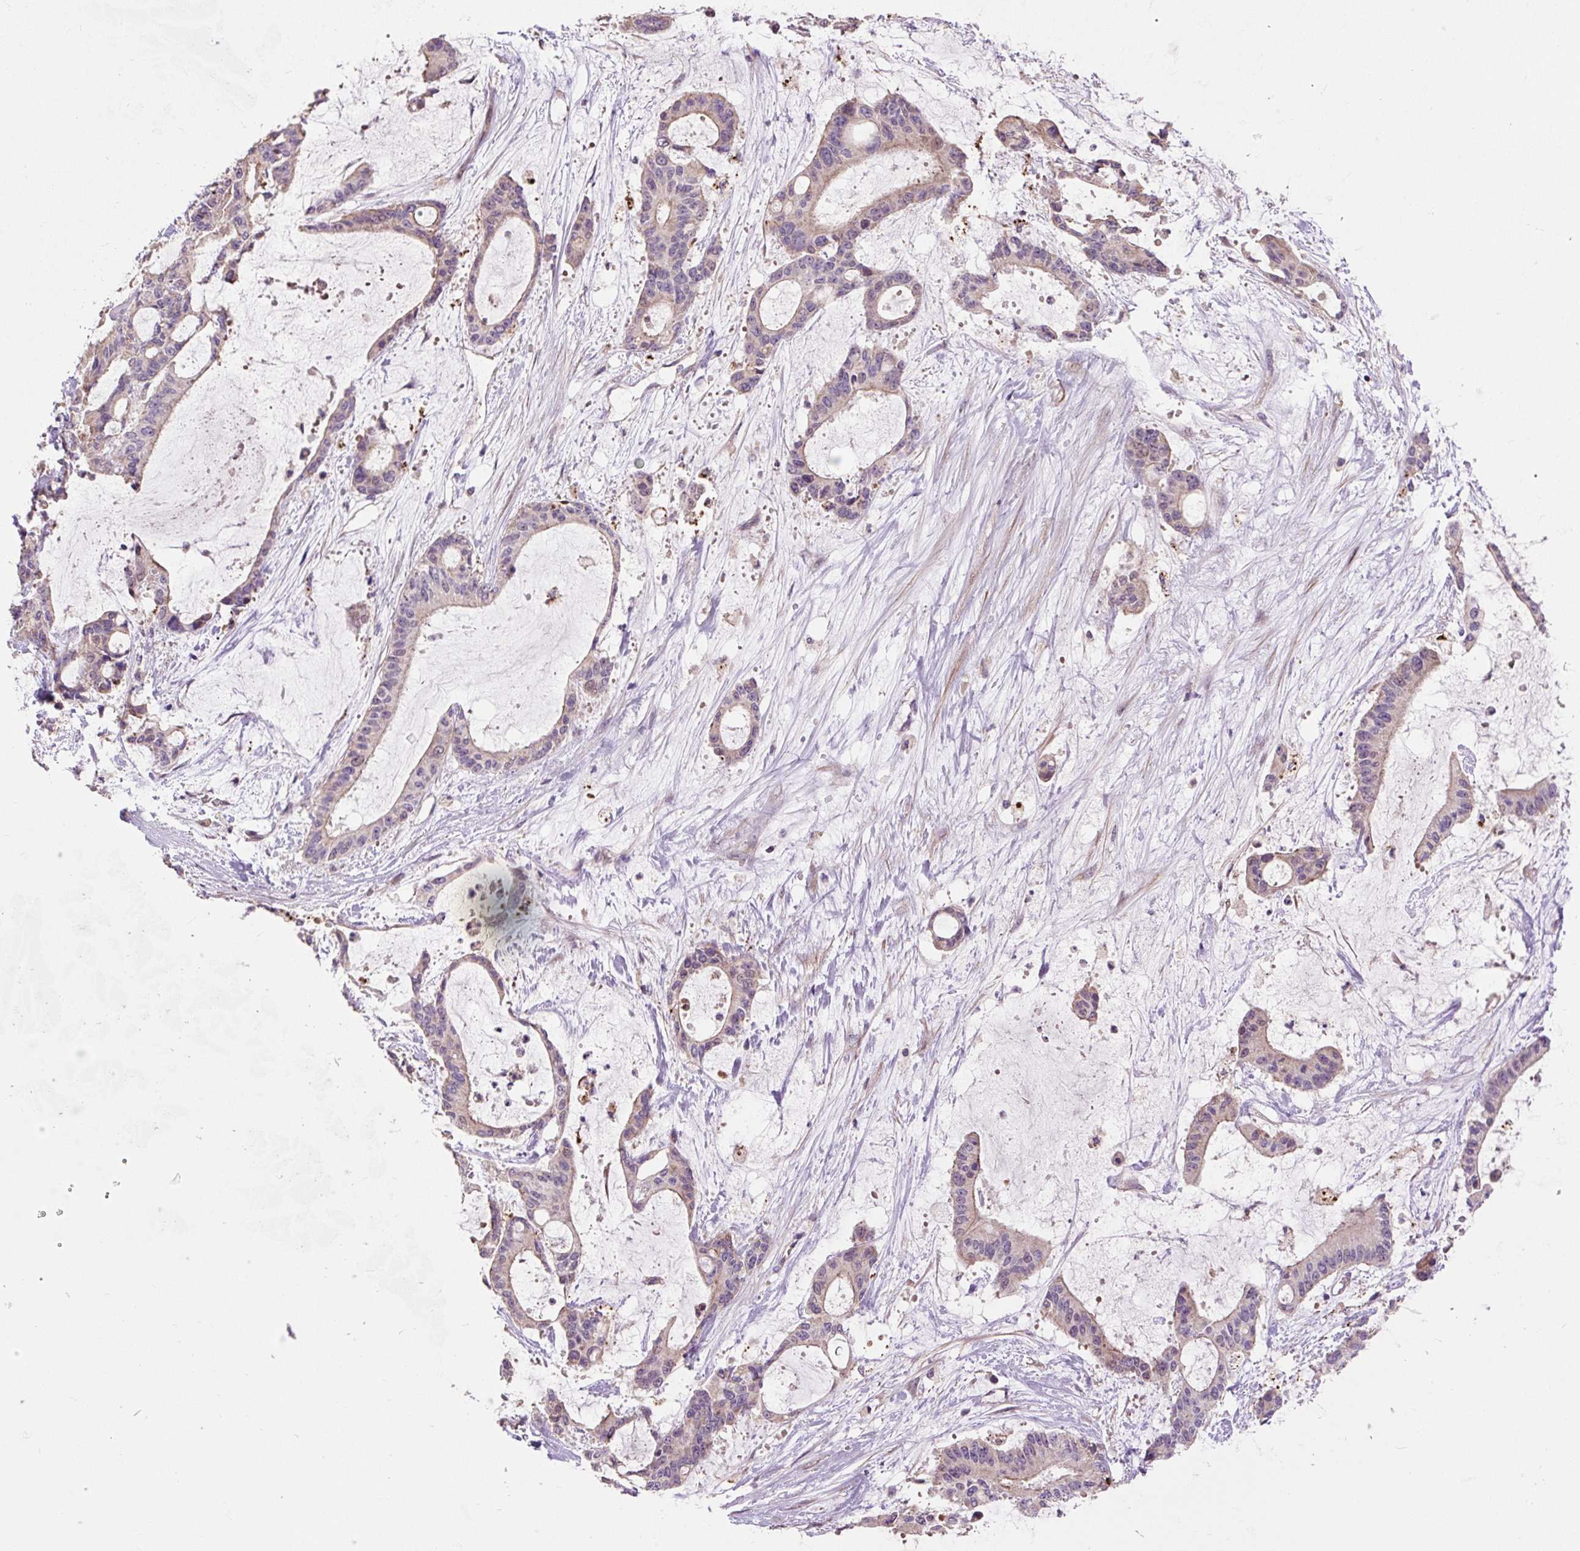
{"staining": {"intensity": "negative", "quantity": "none", "location": "none"}, "tissue": "liver cancer", "cell_type": "Tumor cells", "image_type": "cancer", "snomed": [{"axis": "morphology", "description": "Normal tissue, NOS"}, {"axis": "morphology", "description": "Cholangiocarcinoma"}, {"axis": "topography", "description": "Liver"}, {"axis": "topography", "description": "Peripheral nerve tissue"}], "caption": "Tumor cells show no significant protein positivity in liver cholangiocarcinoma.", "gene": "PRIMPOL", "patient": {"sex": "female", "age": 73}}